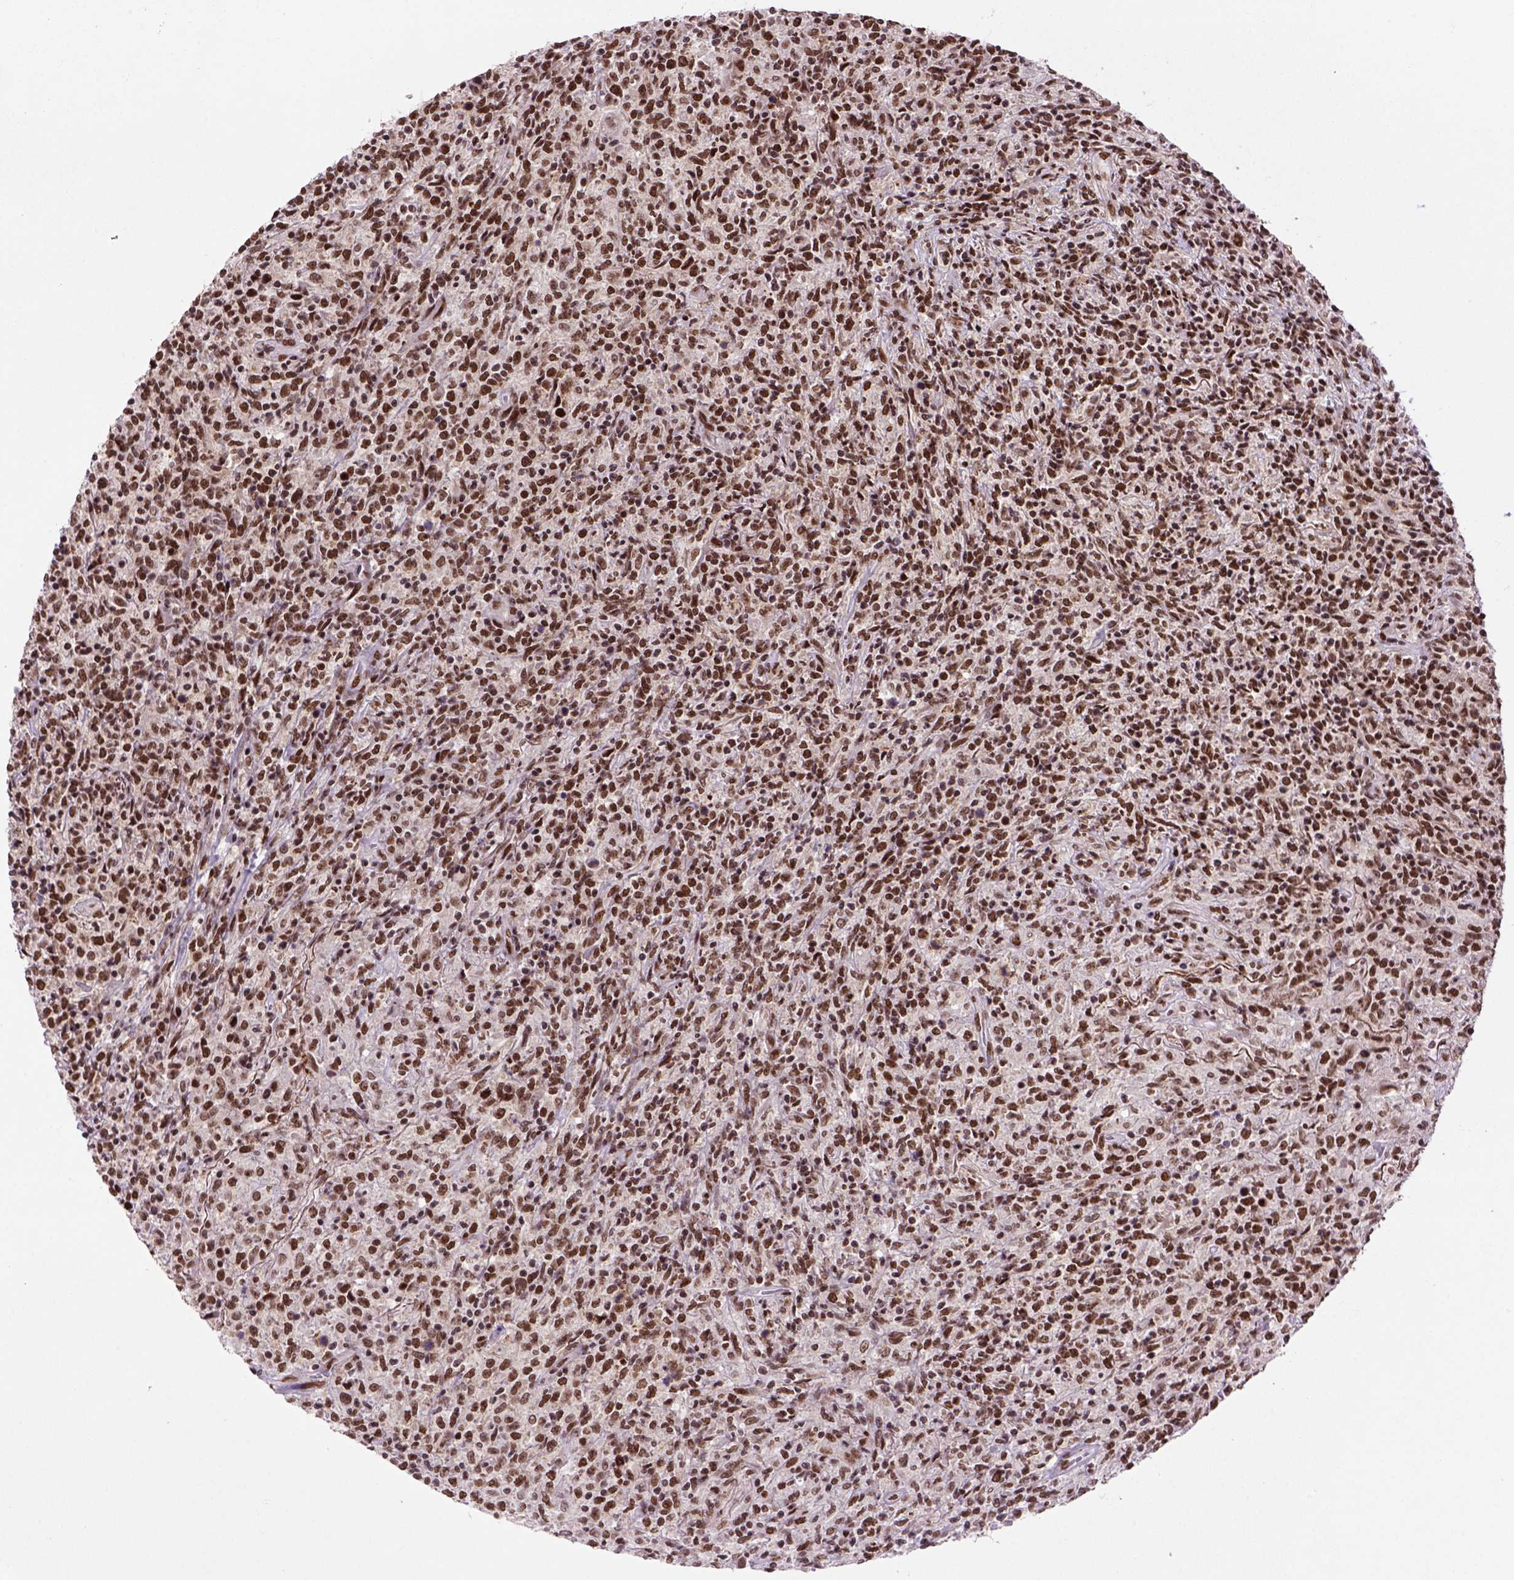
{"staining": {"intensity": "strong", "quantity": ">75%", "location": "nuclear"}, "tissue": "lymphoma", "cell_type": "Tumor cells", "image_type": "cancer", "snomed": [{"axis": "morphology", "description": "Malignant lymphoma, non-Hodgkin's type, High grade"}, {"axis": "topography", "description": "Lung"}], "caption": "Protein staining of lymphoma tissue demonstrates strong nuclear expression in approximately >75% of tumor cells.", "gene": "NSMCE2", "patient": {"sex": "male", "age": 79}}